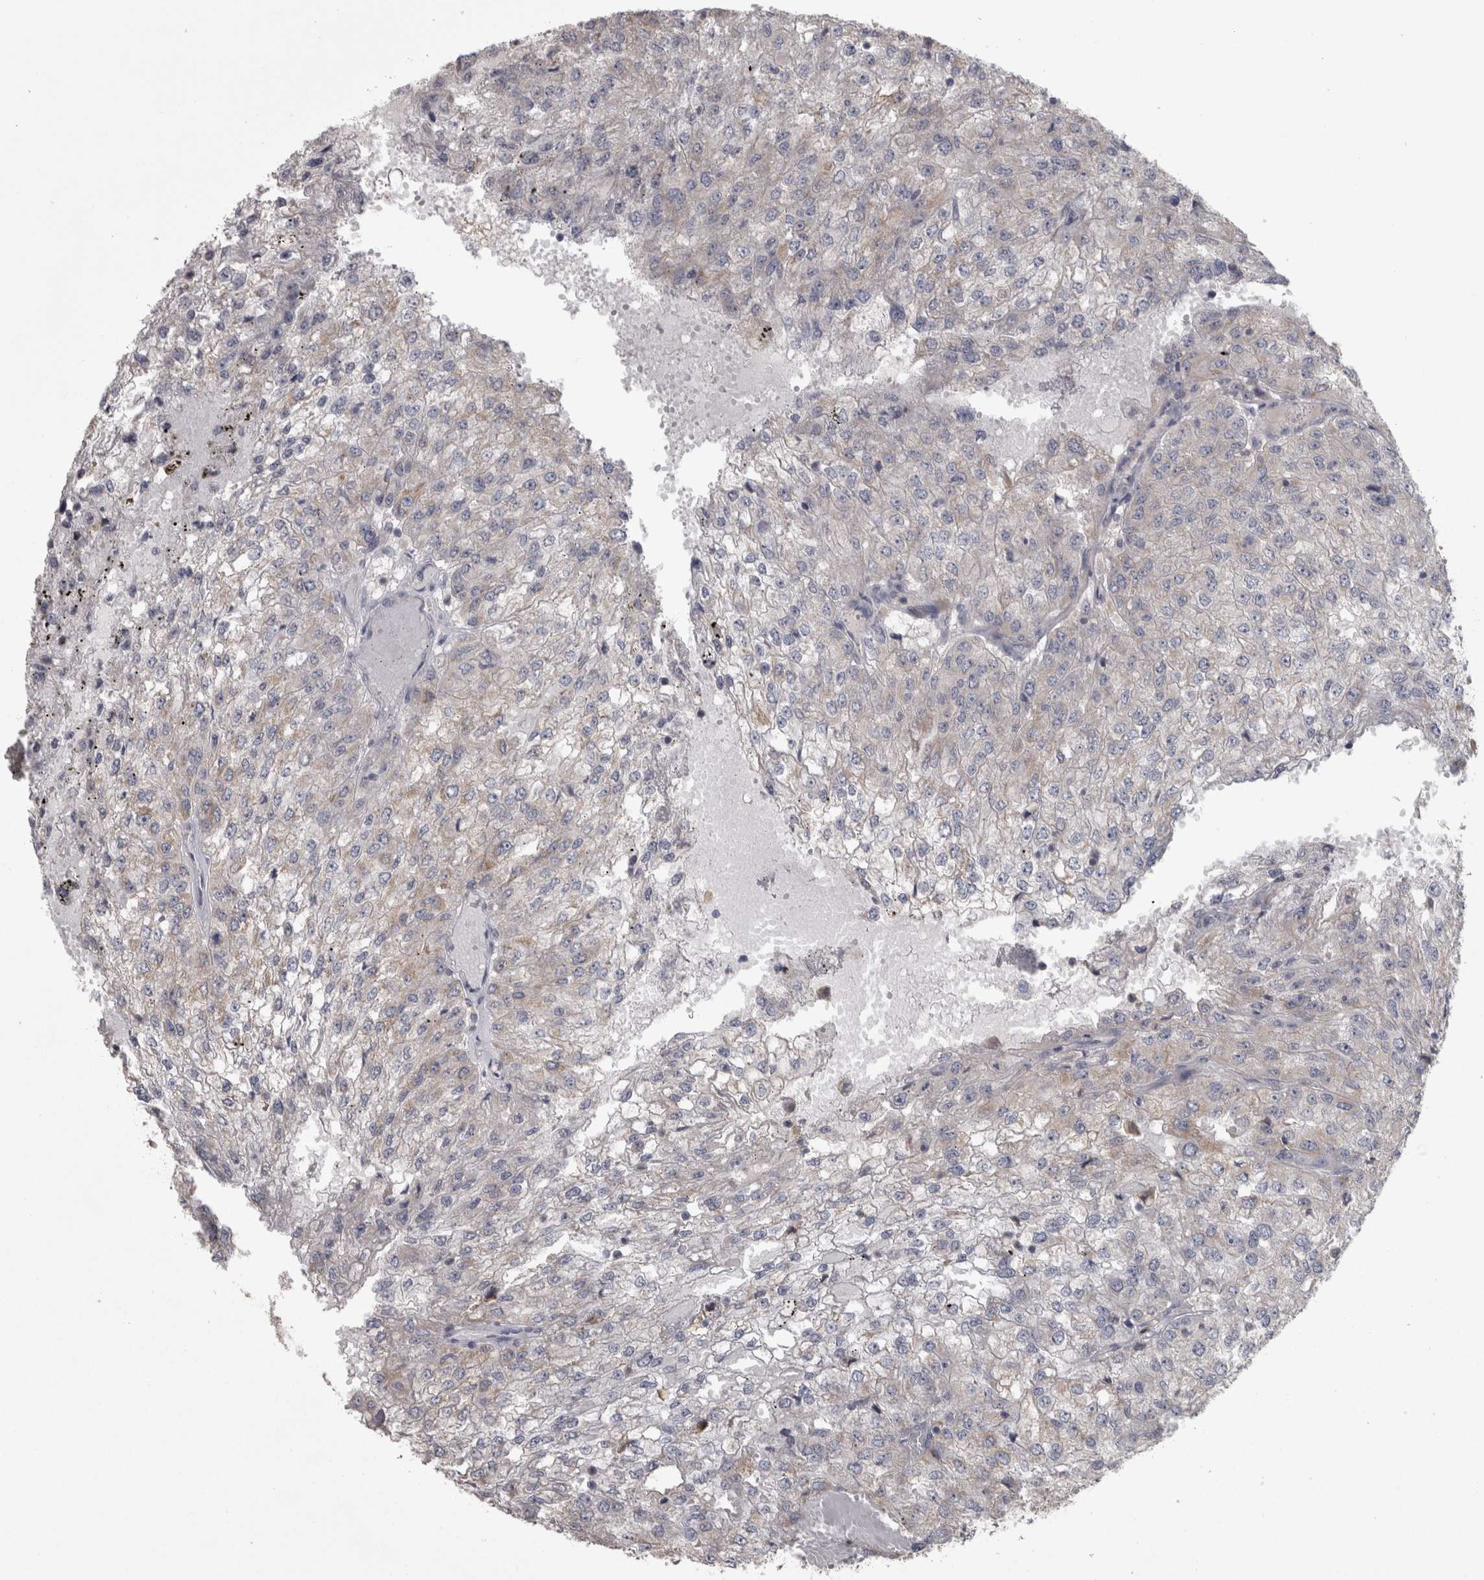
{"staining": {"intensity": "weak", "quantity": "<25%", "location": "cytoplasmic/membranous"}, "tissue": "renal cancer", "cell_type": "Tumor cells", "image_type": "cancer", "snomed": [{"axis": "morphology", "description": "Adenocarcinoma, NOS"}, {"axis": "topography", "description": "Kidney"}], "caption": "Immunohistochemistry (IHC) of human renal adenocarcinoma shows no expression in tumor cells.", "gene": "DBT", "patient": {"sex": "female", "age": 54}}